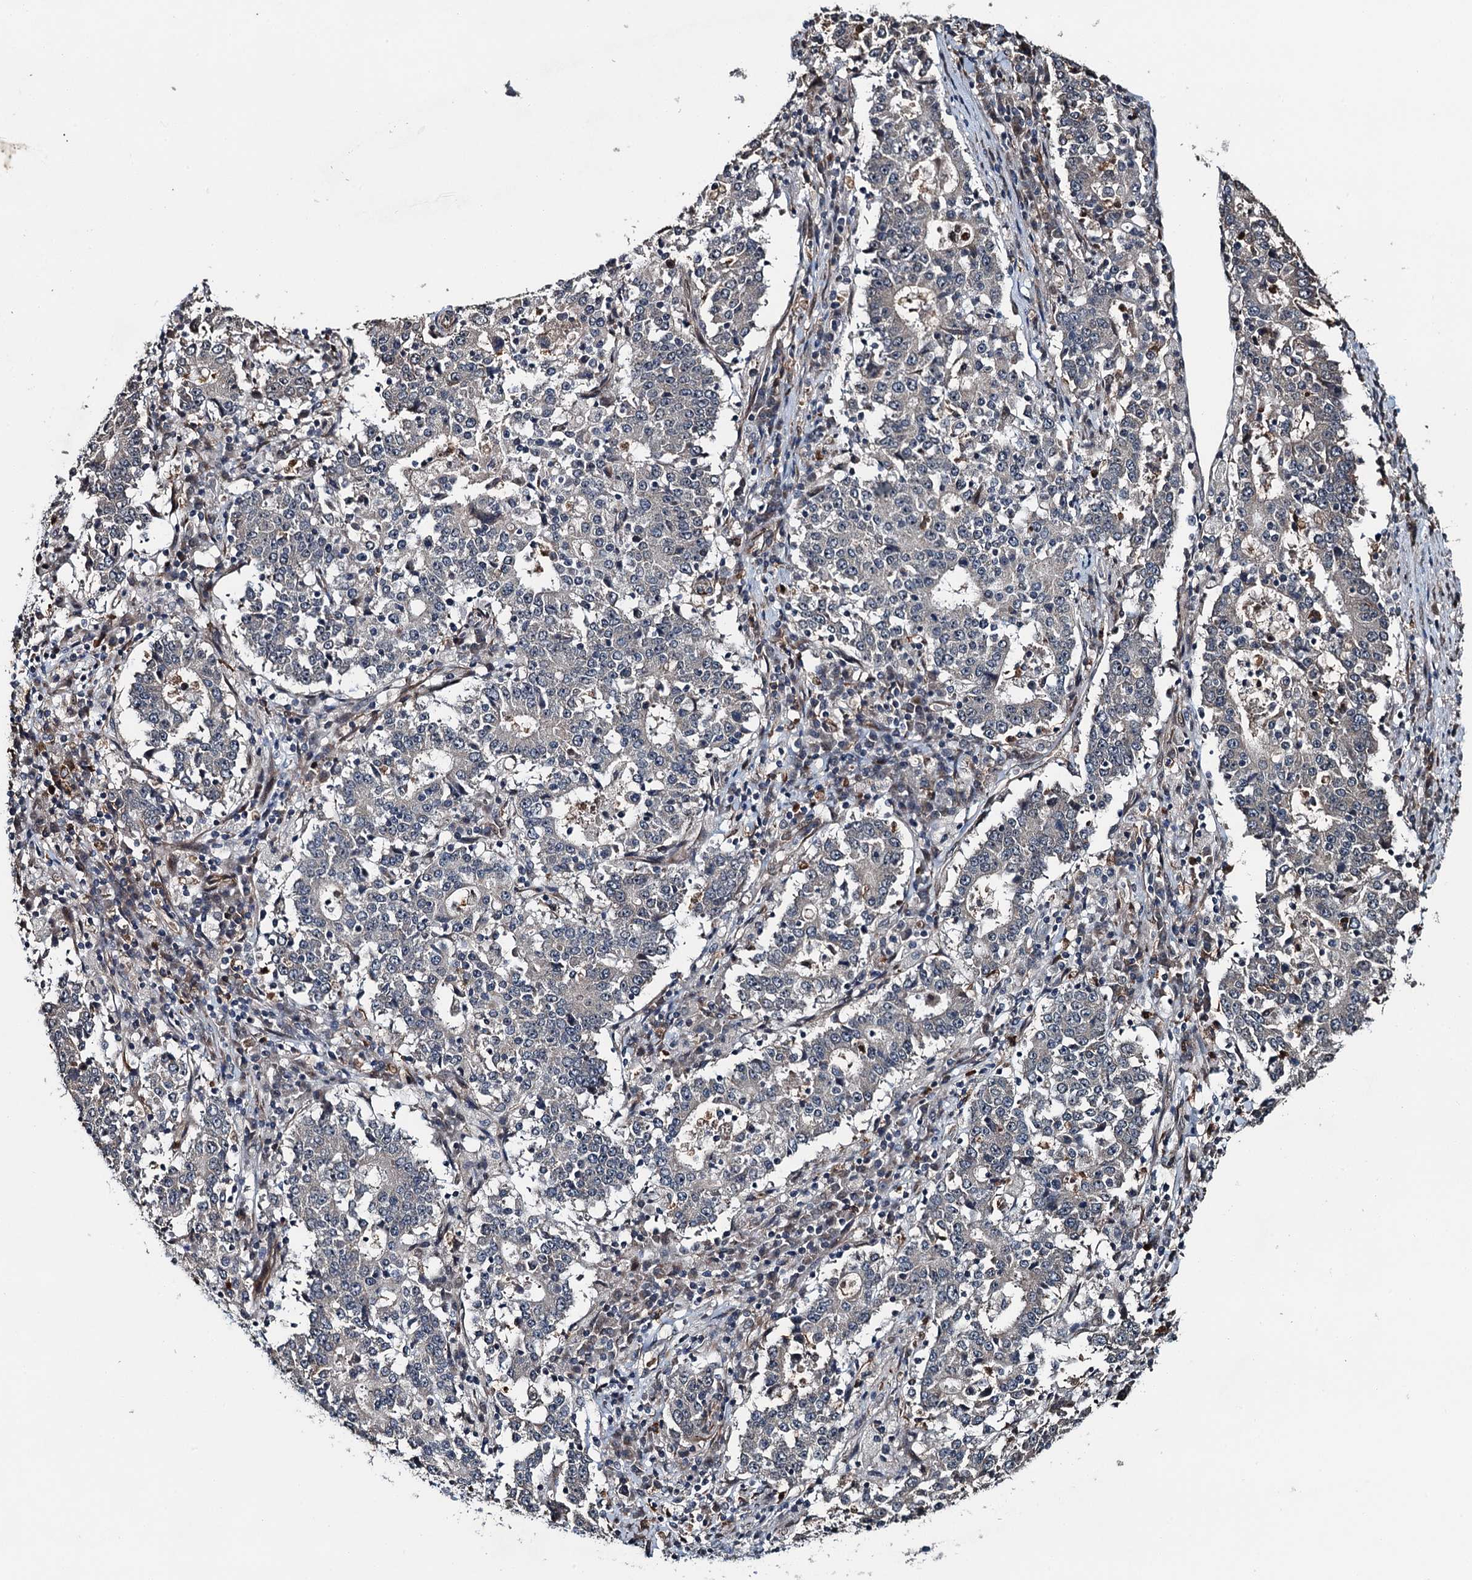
{"staining": {"intensity": "negative", "quantity": "none", "location": "none"}, "tissue": "stomach cancer", "cell_type": "Tumor cells", "image_type": "cancer", "snomed": [{"axis": "morphology", "description": "Adenocarcinoma, NOS"}, {"axis": "topography", "description": "Stomach"}], "caption": "The immunohistochemistry micrograph has no significant staining in tumor cells of stomach cancer (adenocarcinoma) tissue.", "gene": "WHAMM", "patient": {"sex": "male", "age": 59}}